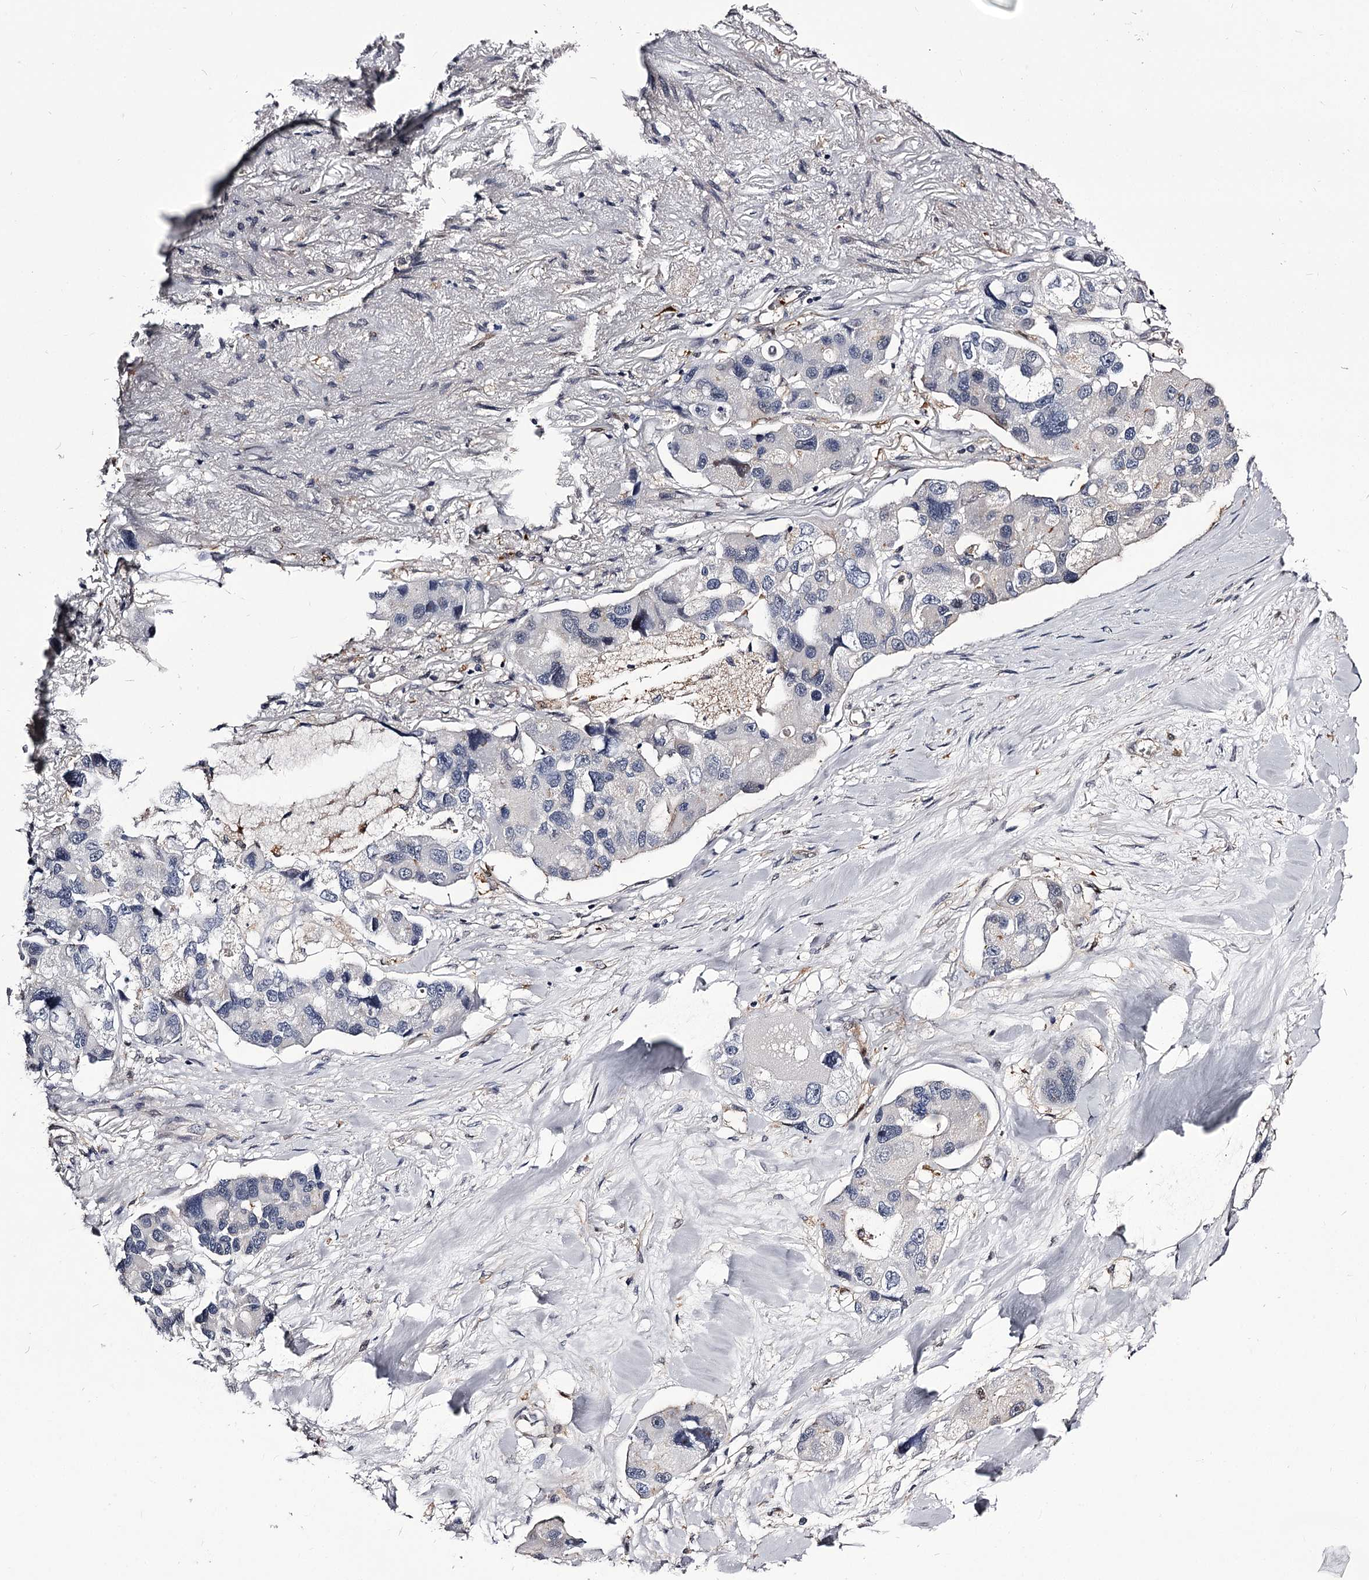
{"staining": {"intensity": "negative", "quantity": "none", "location": "none"}, "tissue": "lung cancer", "cell_type": "Tumor cells", "image_type": "cancer", "snomed": [{"axis": "morphology", "description": "Adenocarcinoma, NOS"}, {"axis": "topography", "description": "Lung"}], "caption": "A photomicrograph of human lung cancer (adenocarcinoma) is negative for staining in tumor cells.", "gene": "GSTO1", "patient": {"sex": "female", "age": 54}}